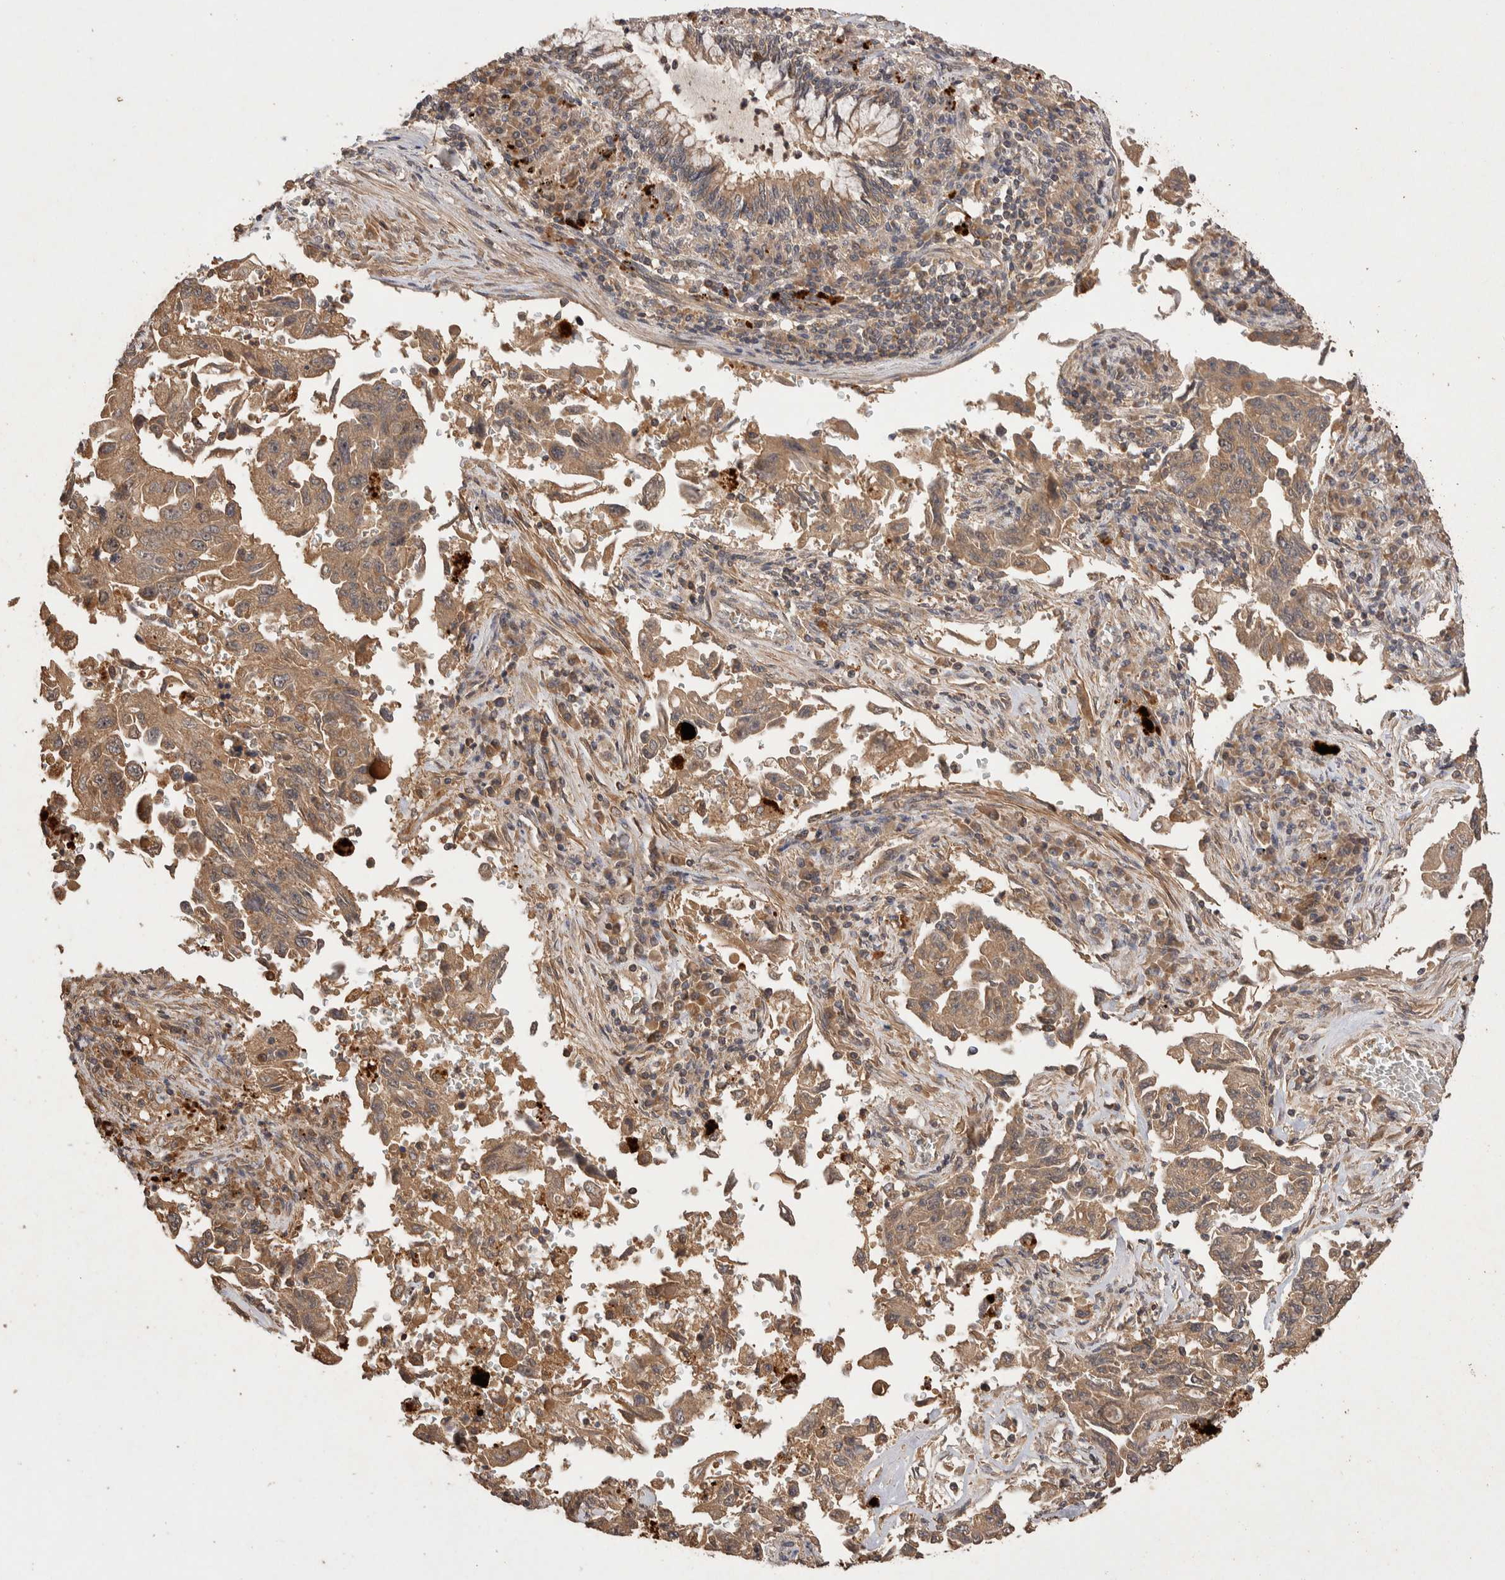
{"staining": {"intensity": "moderate", "quantity": ">75%", "location": "cytoplasmic/membranous"}, "tissue": "lung cancer", "cell_type": "Tumor cells", "image_type": "cancer", "snomed": [{"axis": "morphology", "description": "Adenocarcinoma, NOS"}, {"axis": "topography", "description": "Lung"}], "caption": "Immunohistochemistry (IHC) (DAB (3,3'-diaminobenzidine)) staining of lung cancer (adenocarcinoma) shows moderate cytoplasmic/membranous protein expression in about >75% of tumor cells.", "gene": "NSMAF", "patient": {"sex": "female", "age": 51}}